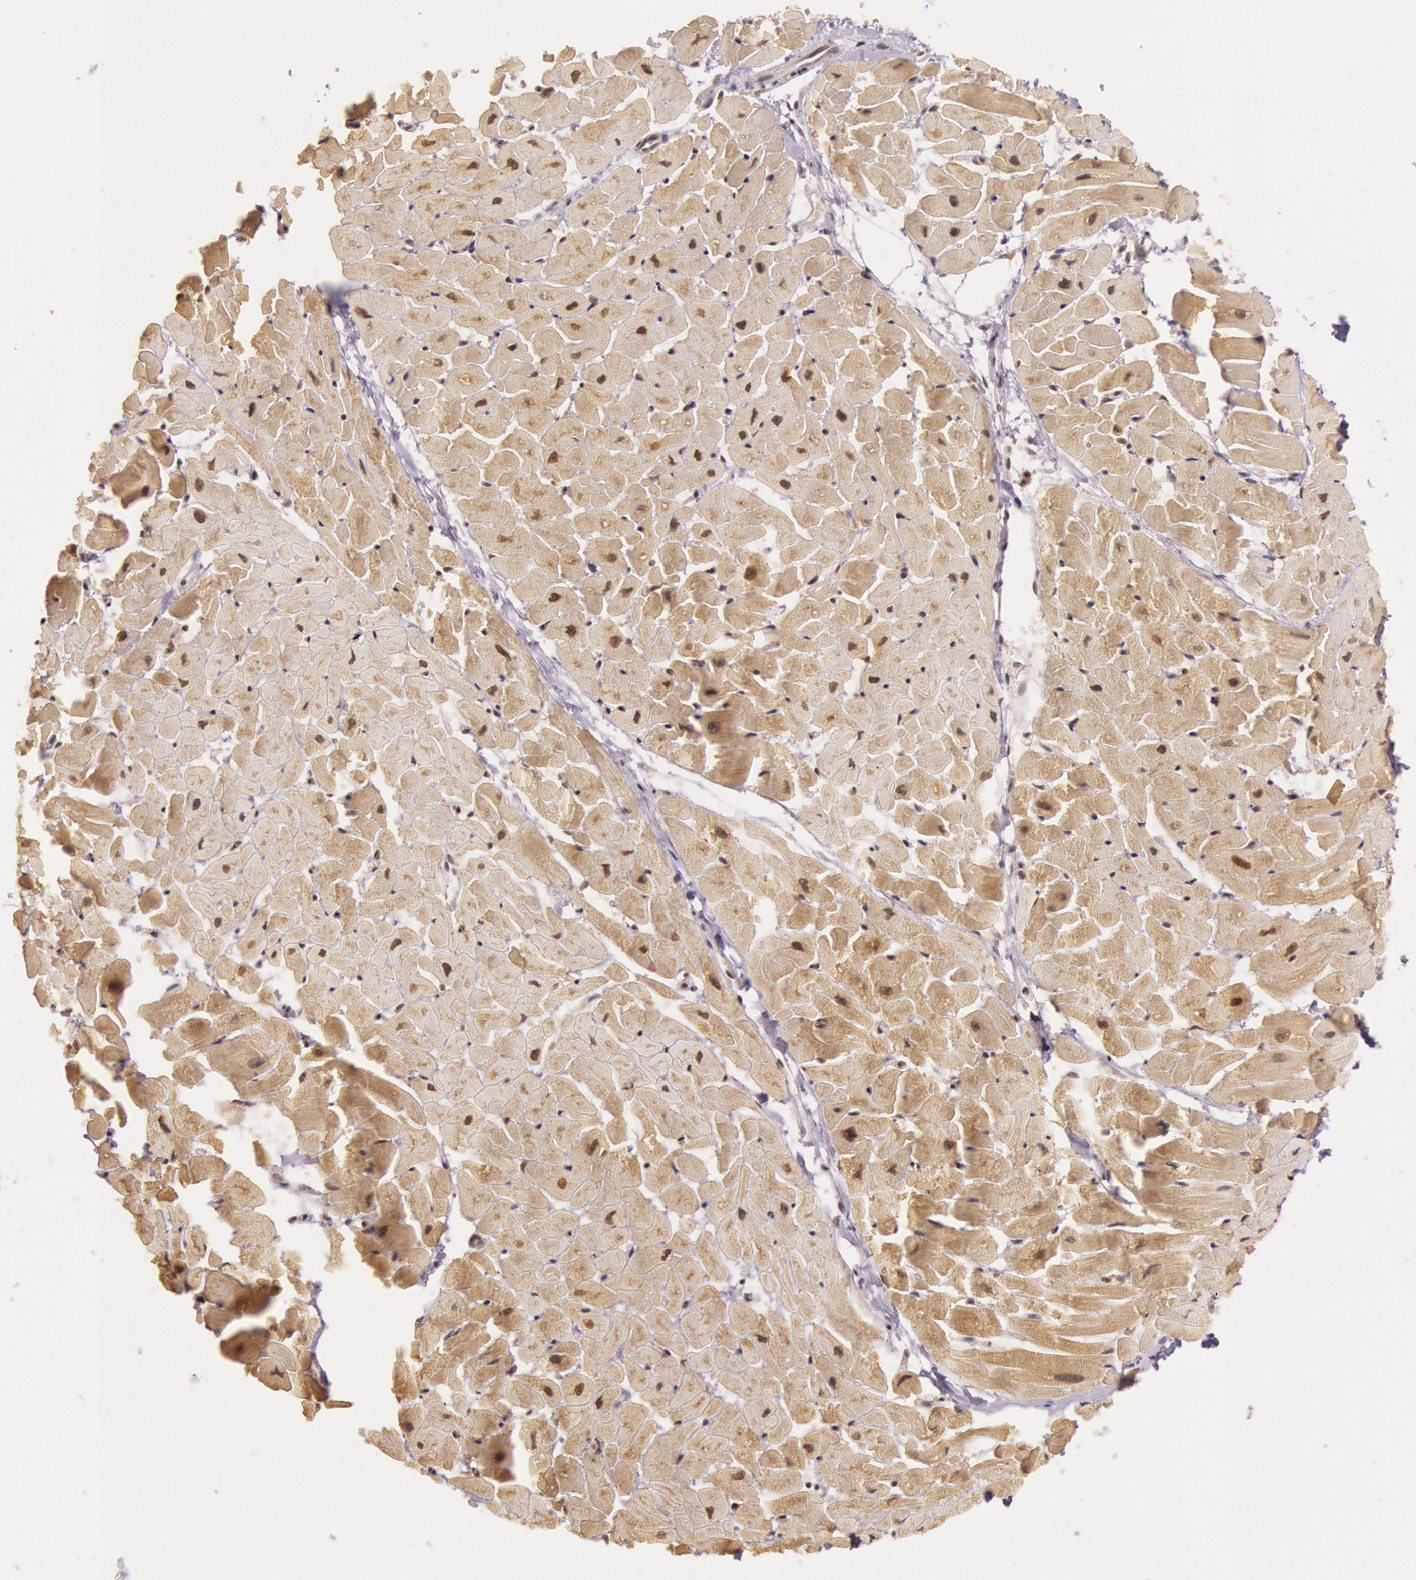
{"staining": {"intensity": "moderate", "quantity": "25%-75%", "location": "cytoplasmic/membranous,nuclear"}, "tissue": "heart muscle", "cell_type": "Cardiomyocytes", "image_type": "normal", "snomed": [{"axis": "morphology", "description": "Normal tissue, NOS"}, {"axis": "topography", "description": "Heart"}], "caption": "Protein expression analysis of normal heart muscle exhibits moderate cytoplasmic/membranous,nuclear positivity in approximately 25%-75% of cardiomyocytes. Using DAB (brown) and hematoxylin (blue) stains, captured at high magnification using brightfield microscopy.", "gene": "RTL10", "patient": {"sex": "female", "age": 19}}